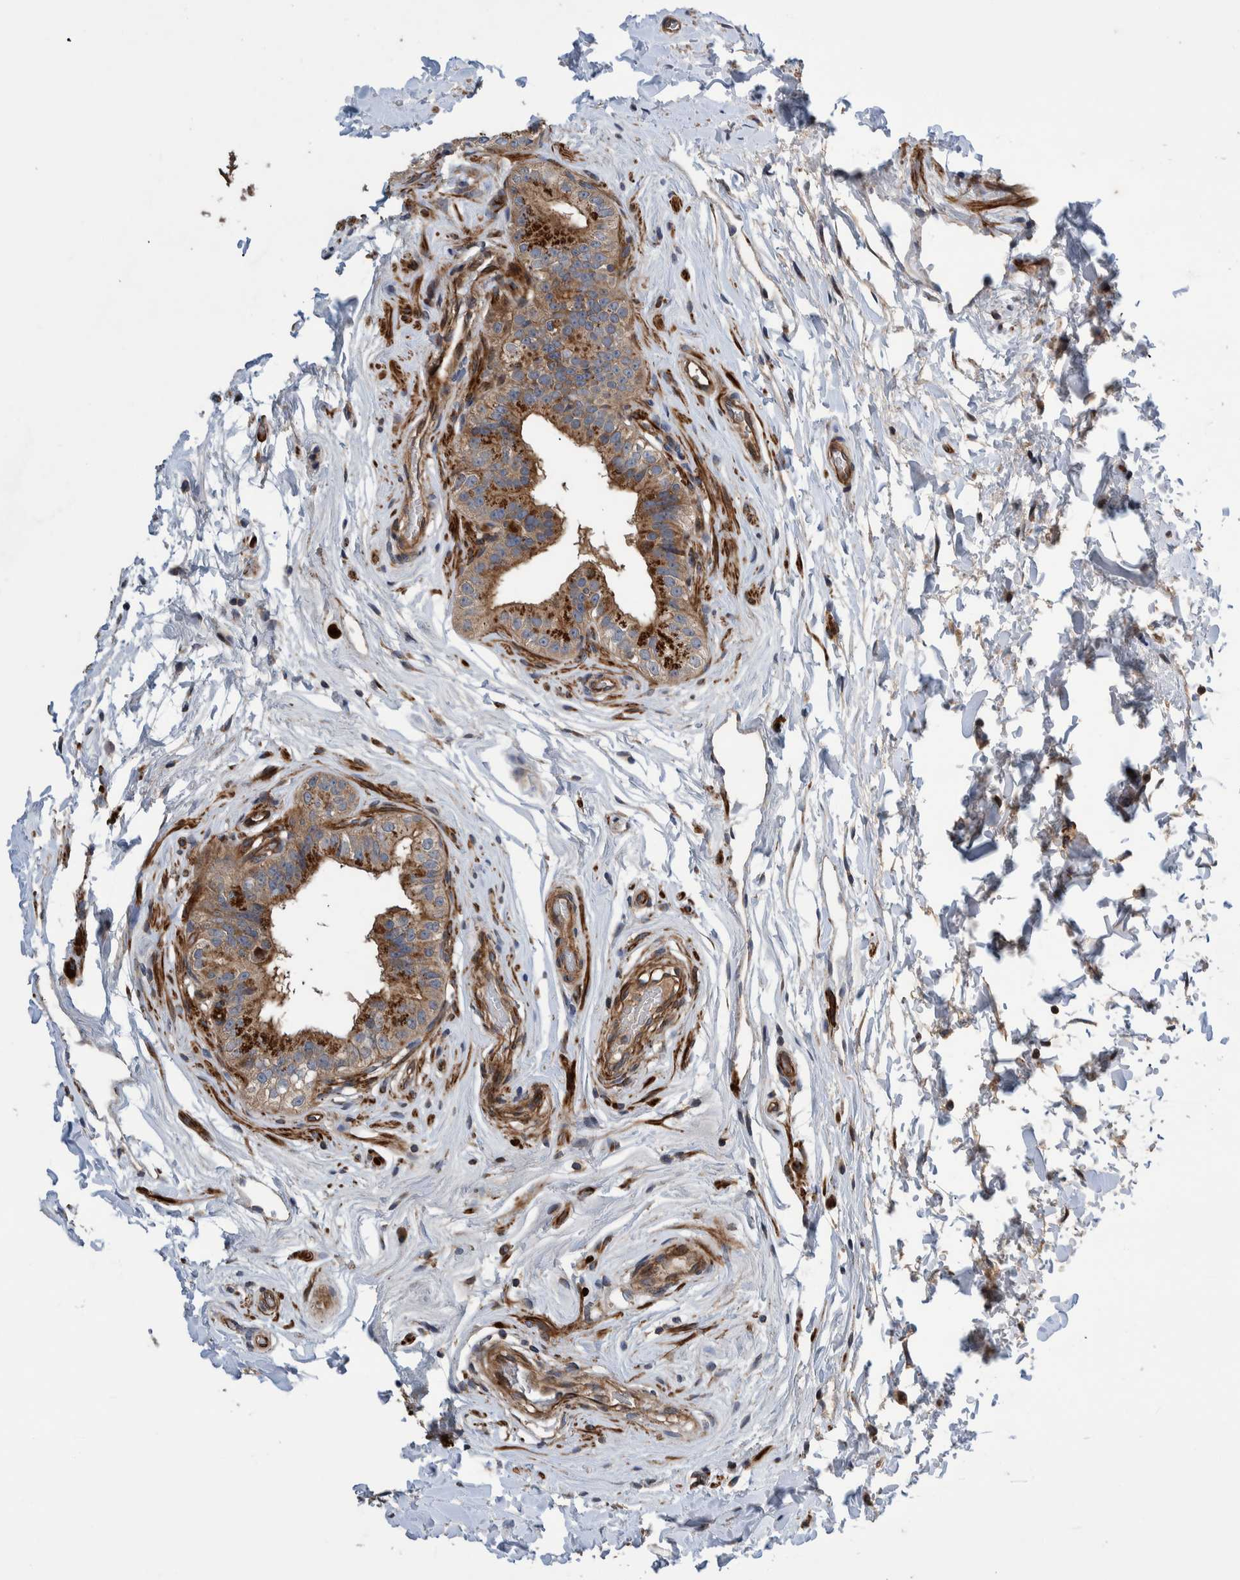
{"staining": {"intensity": "moderate", "quantity": ">75%", "location": "cytoplasmic/membranous"}, "tissue": "epididymis", "cell_type": "Glandular cells", "image_type": "normal", "snomed": [{"axis": "morphology", "description": "Normal tissue, NOS"}, {"axis": "topography", "description": "Testis"}, {"axis": "topography", "description": "Epididymis"}], "caption": "A histopathology image of epididymis stained for a protein reveals moderate cytoplasmic/membranous brown staining in glandular cells.", "gene": "GRPEL2", "patient": {"sex": "male", "age": 36}}